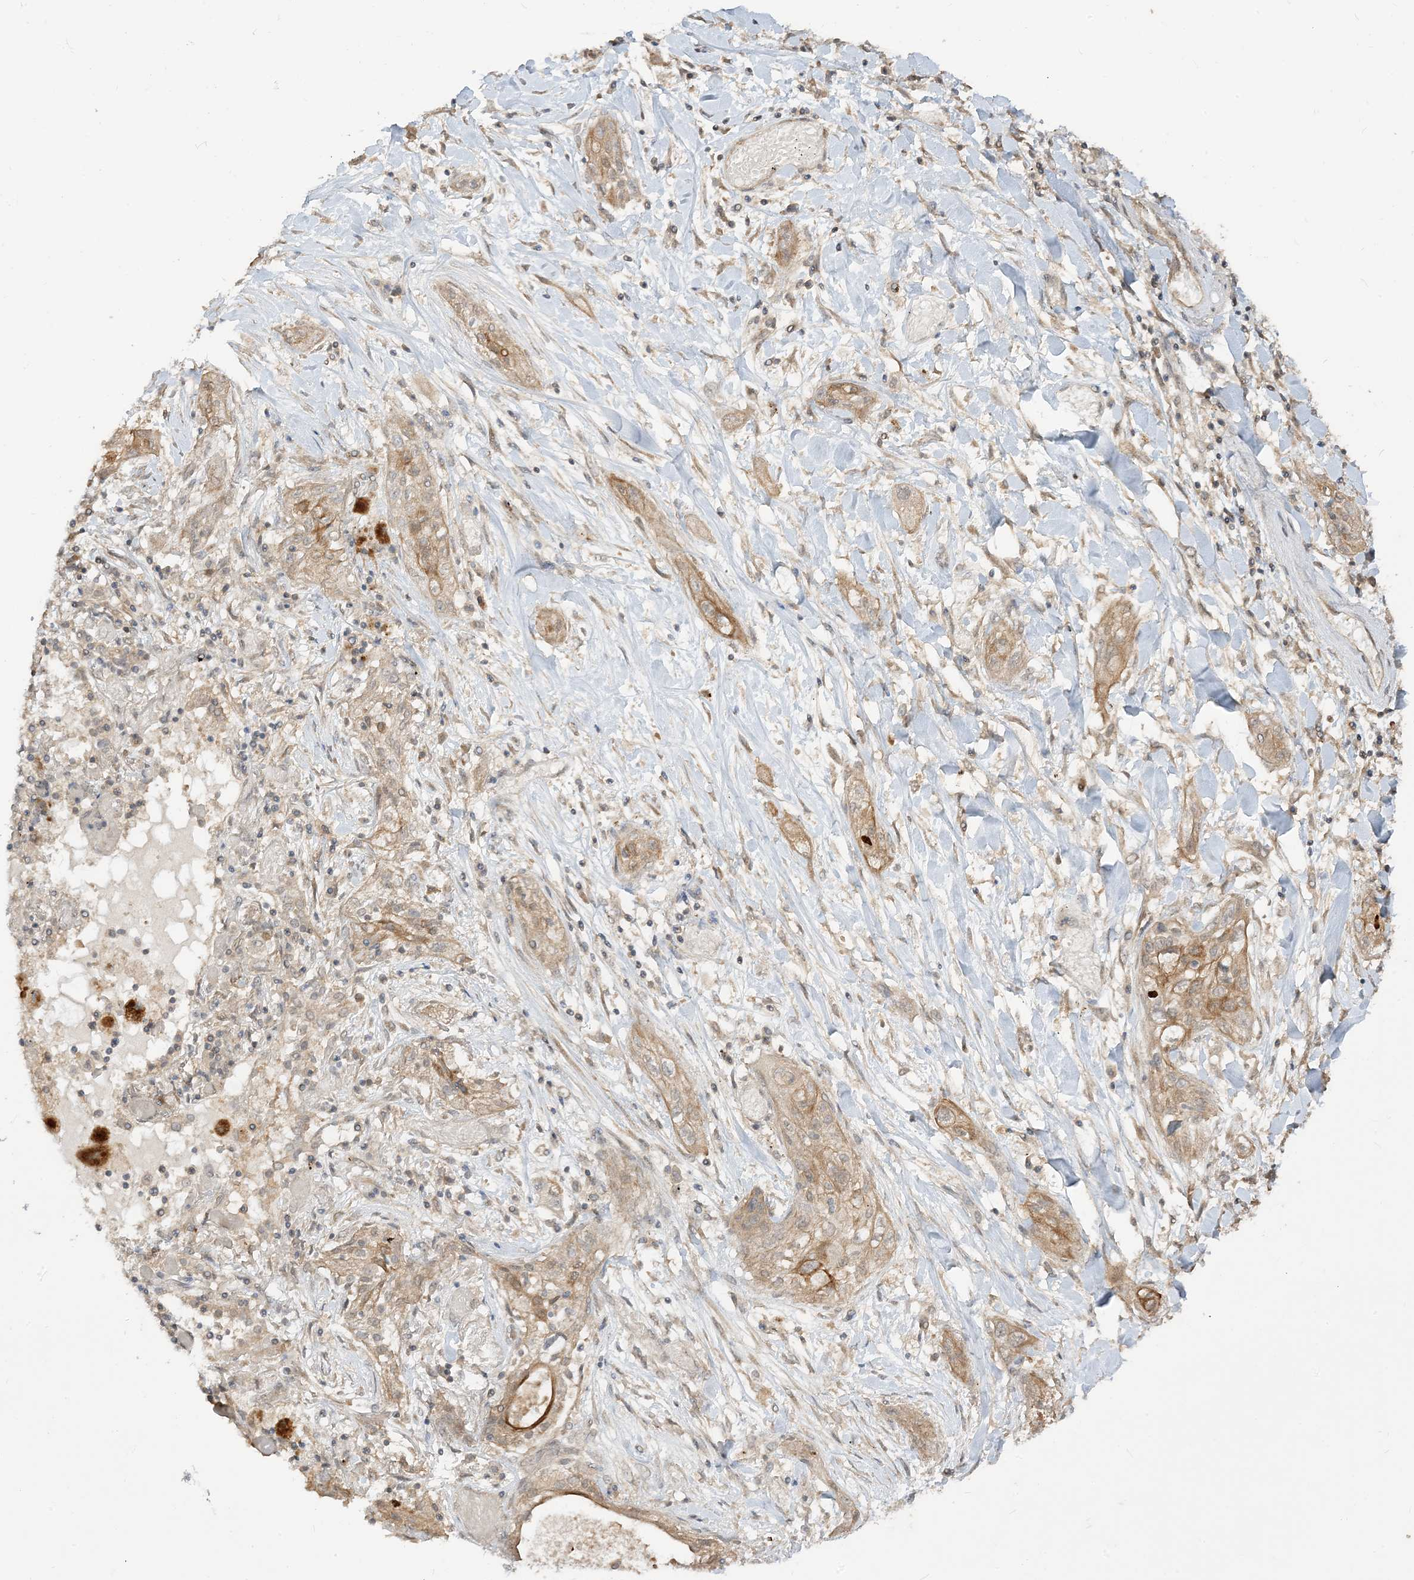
{"staining": {"intensity": "moderate", "quantity": "<25%", "location": "cytoplasmic/membranous"}, "tissue": "lung cancer", "cell_type": "Tumor cells", "image_type": "cancer", "snomed": [{"axis": "morphology", "description": "Squamous cell carcinoma, NOS"}, {"axis": "topography", "description": "Lung"}], "caption": "Human lung squamous cell carcinoma stained for a protein (brown) displays moderate cytoplasmic/membranous positive staining in approximately <25% of tumor cells.", "gene": "TBCC", "patient": {"sex": "female", "age": 47}}